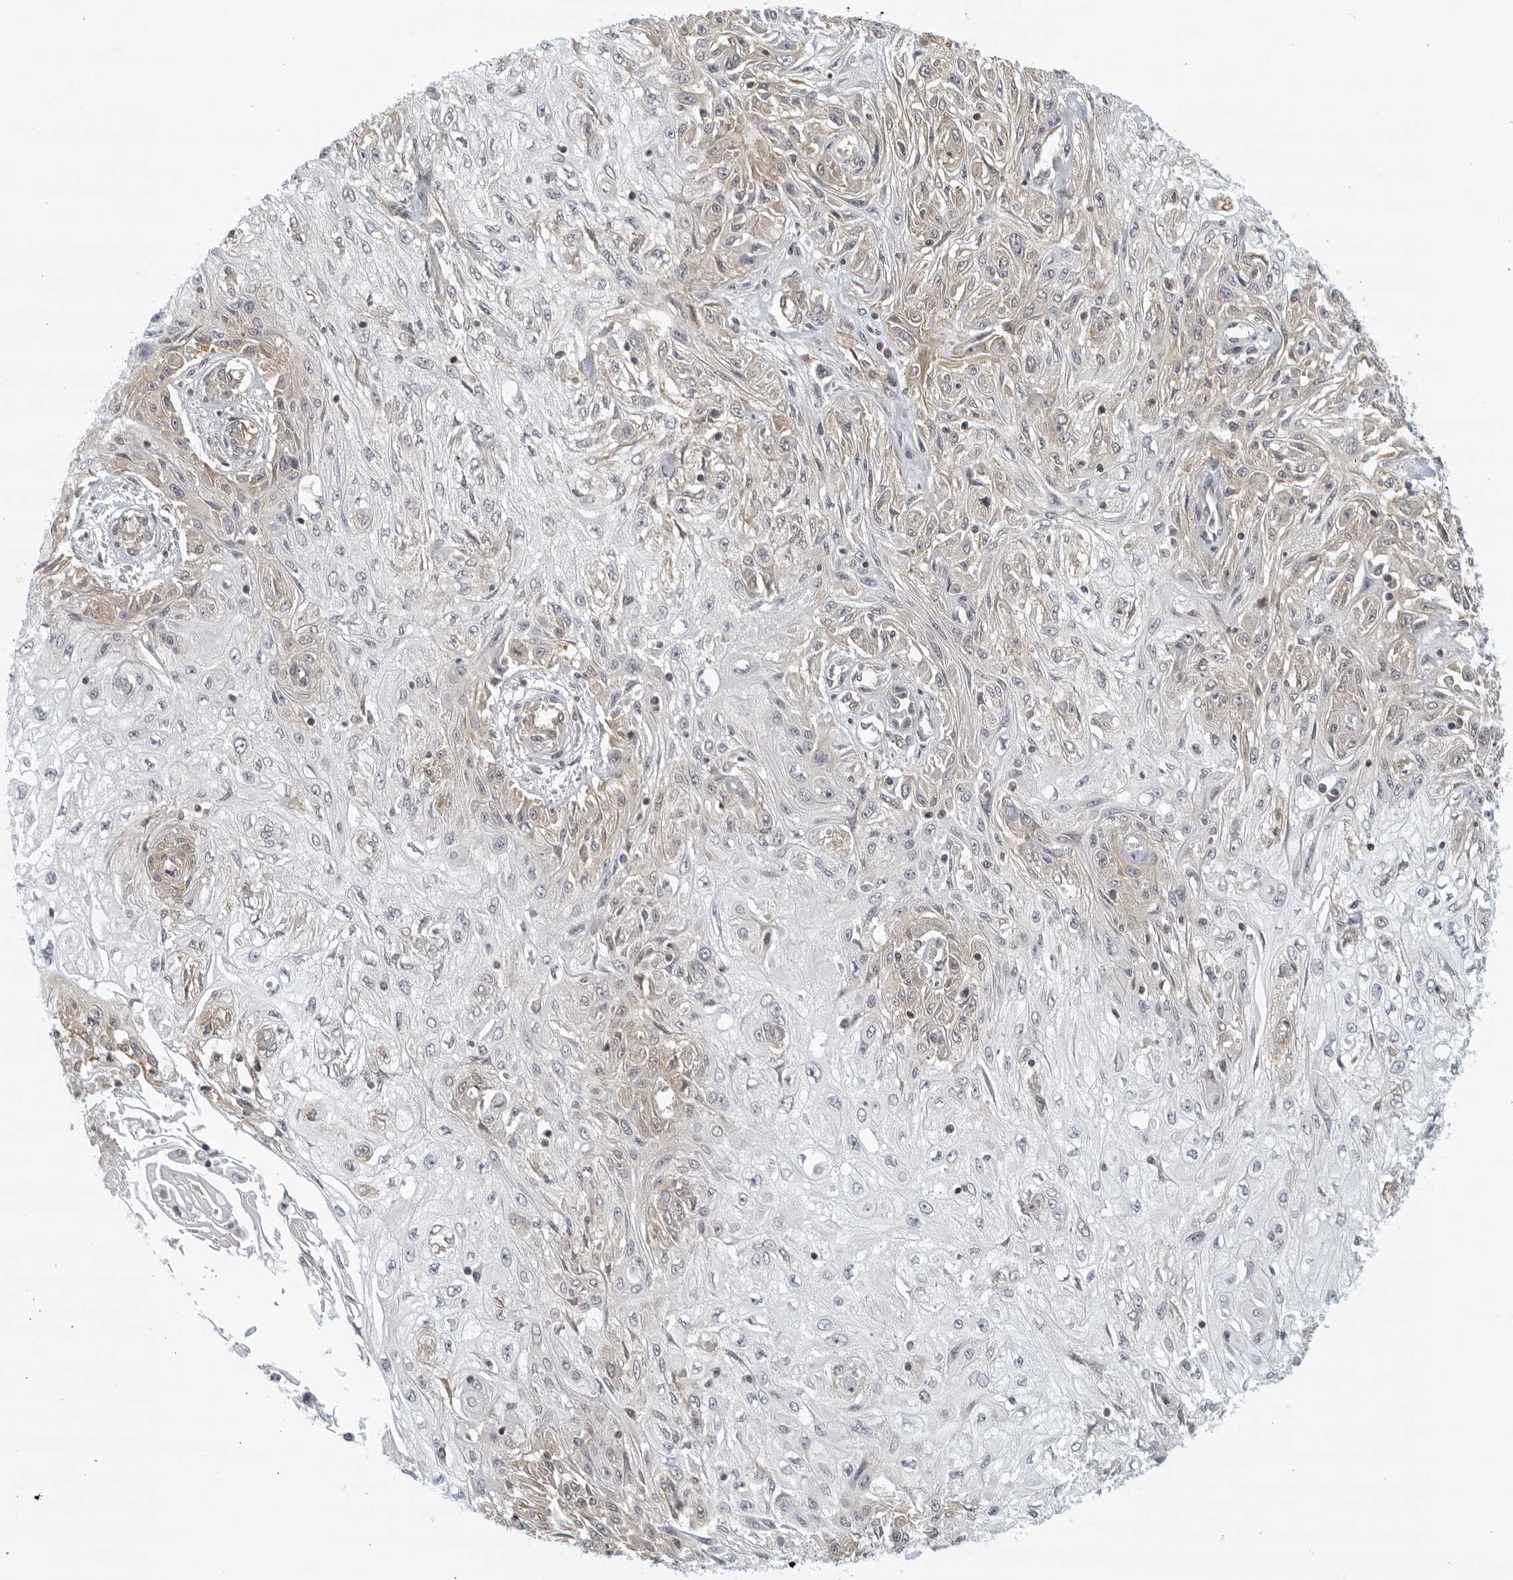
{"staining": {"intensity": "weak", "quantity": "25%-75%", "location": "cytoplasmic/membranous"}, "tissue": "skin cancer", "cell_type": "Tumor cells", "image_type": "cancer", "snomed": [{"axis": "morphology", "description": "Squamous cell carcinoma, NOS"}, {"axis": "morphology", "description": "Squamous cell carcinoma, metastatic, NOS"}, {"axis": "topography", "description": "Skin"}, {"axis": "topography", "description": "Lymph node"}], "caption": "An immunohistochemistry (IHC) micrograph of tumor tissue is shown. Protein staining in brown highlights weak cytoplasmic/membranous positivity in metastatic squamous cell carcinoma (skin) within tumor cells. Immunohistochemistry (ihc) stains the protein in brown and the nuclei are stained blue.", "gene": "SERTAD4", "patient": {"sex": "male", "age": 75}}